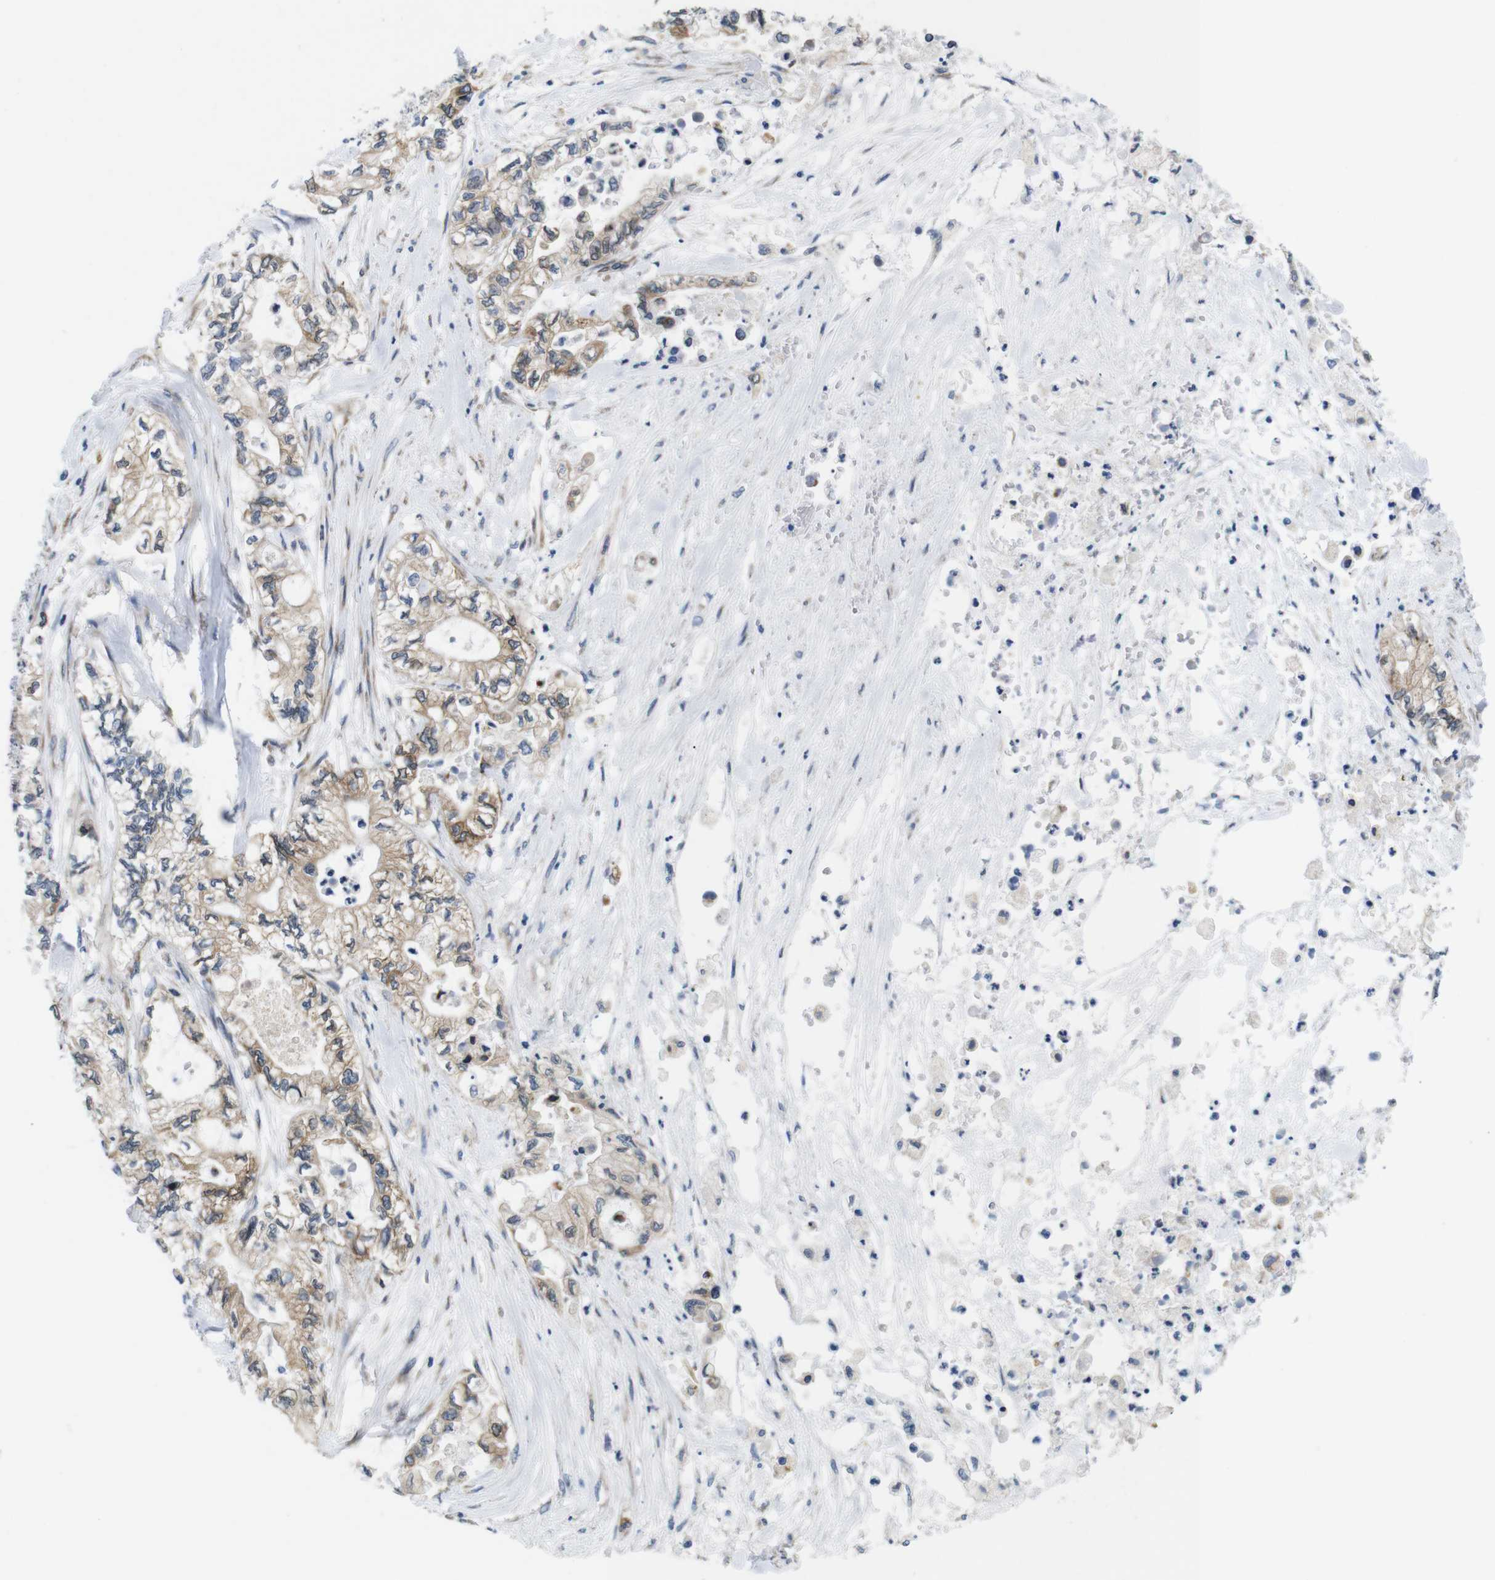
{"staining": {"intensity": "strong", "quantity": ">75%", "location": "cytoplasmic/membranous"}, "tissue": "pancreatic cancer", "cell_type": "Tumor cells", "image_type": "cancer", "snomed": [{"axis": "morphology", "description": "Adenocarcinoma, NOS"}, {"axis": "topography", "description": "Pancreas"}], "caption": "The immunohistochemical stain highlights strong cytoplasmic/membranous staining in tumor cells of pancreatic adenocarcinoma tissue.", "gene": "HACD3", "patient": {"sex": "male", "age": 79}}